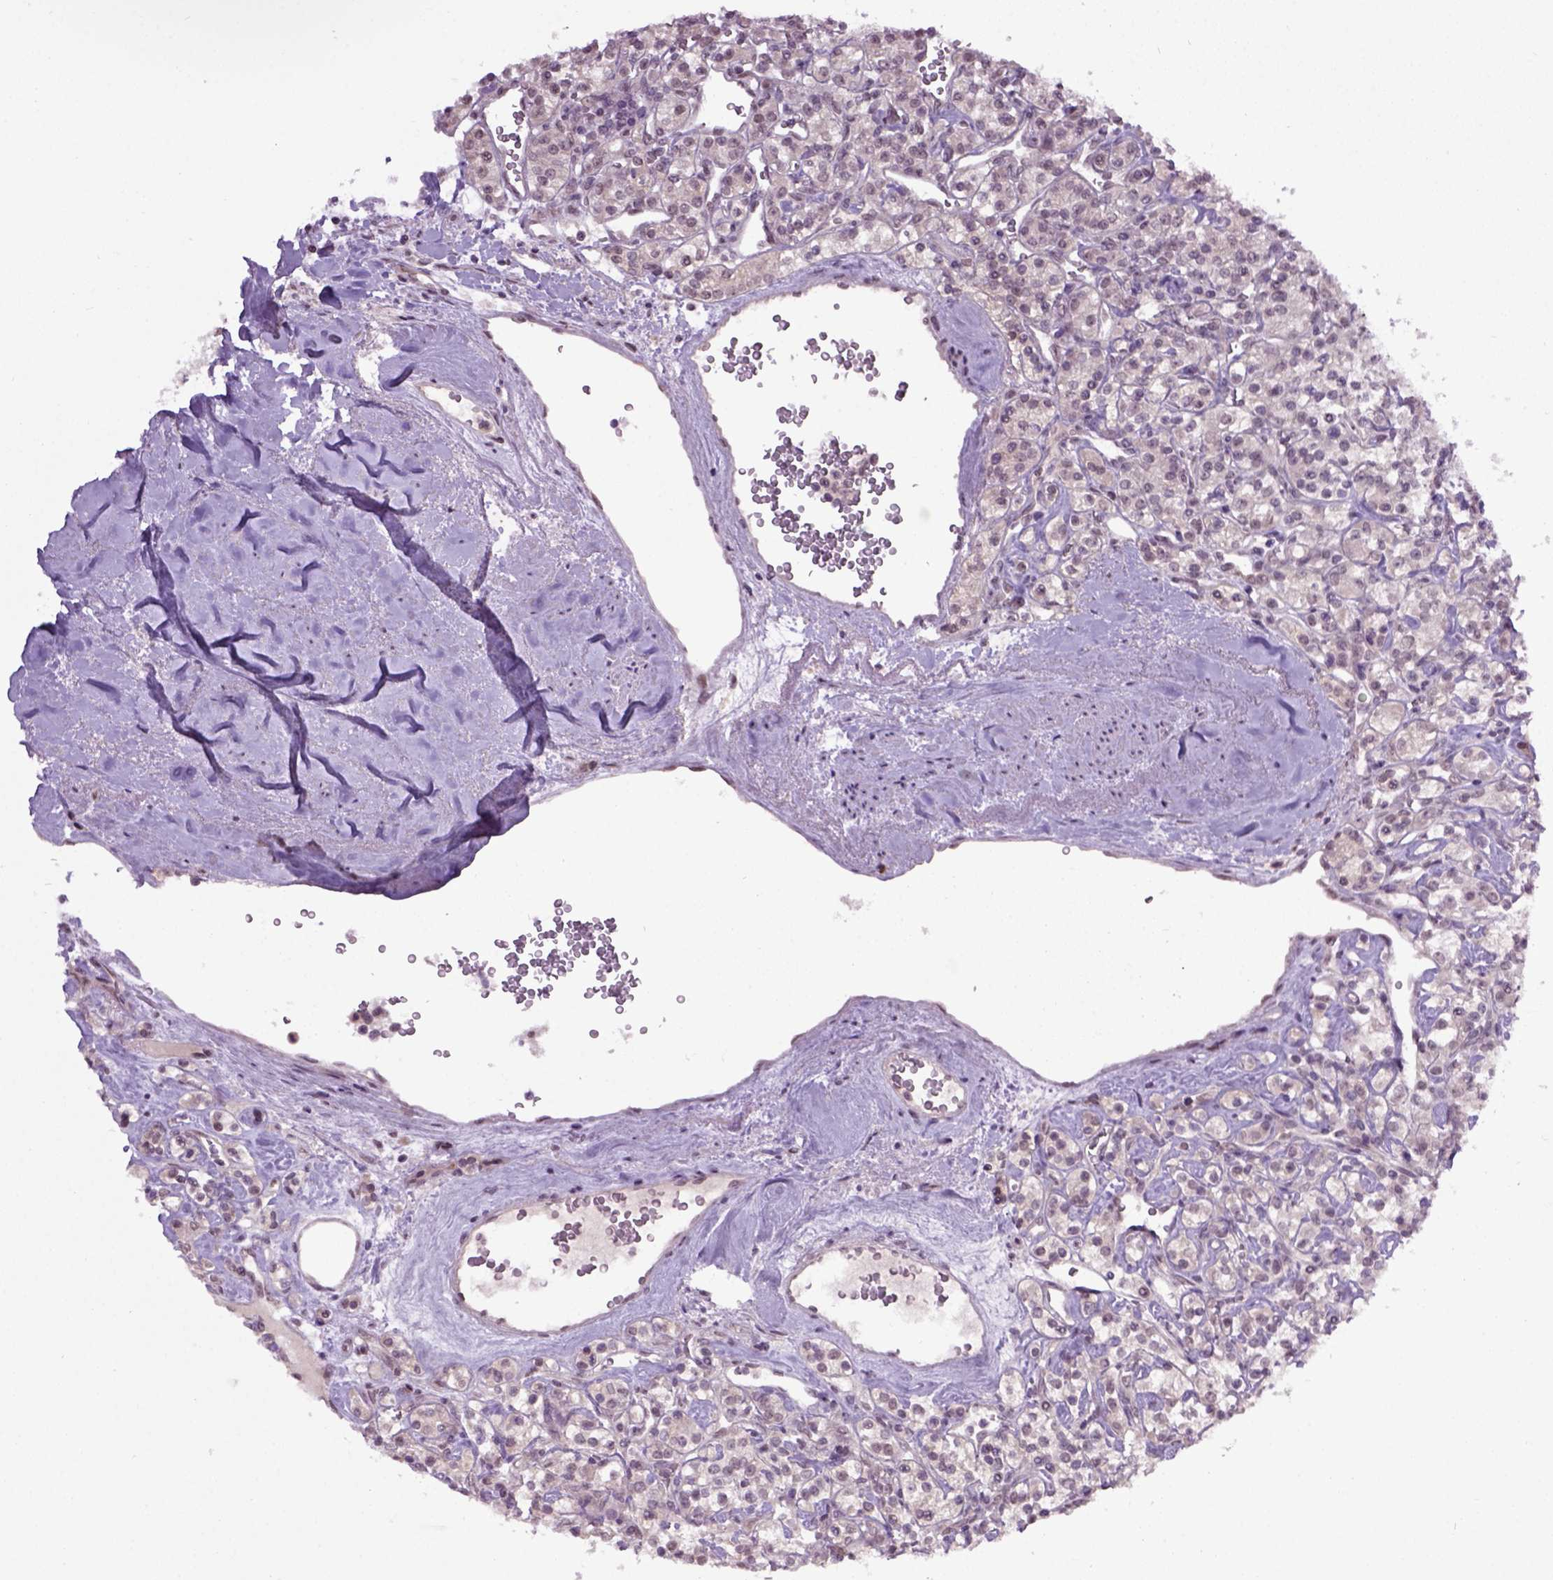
{"staining": {"intensity": "weak", "quantity": "<25%", "location": "nuclear"}, "tissue": "renal cancer", "cell_type": "Tumor cells", "image_type": "cancer", "snomed": [{"axis": "morphology", "description": "Adenocarcinoma, NOS"}, {"axis": "topography", "description": "Kidney"}], "caption": "The photomicrograph exhibits no staining of tumor cells in renal cancer (adenocarcinoma).", "gene": "RAB43", "patient": {"sex": "male", "age": 77}}